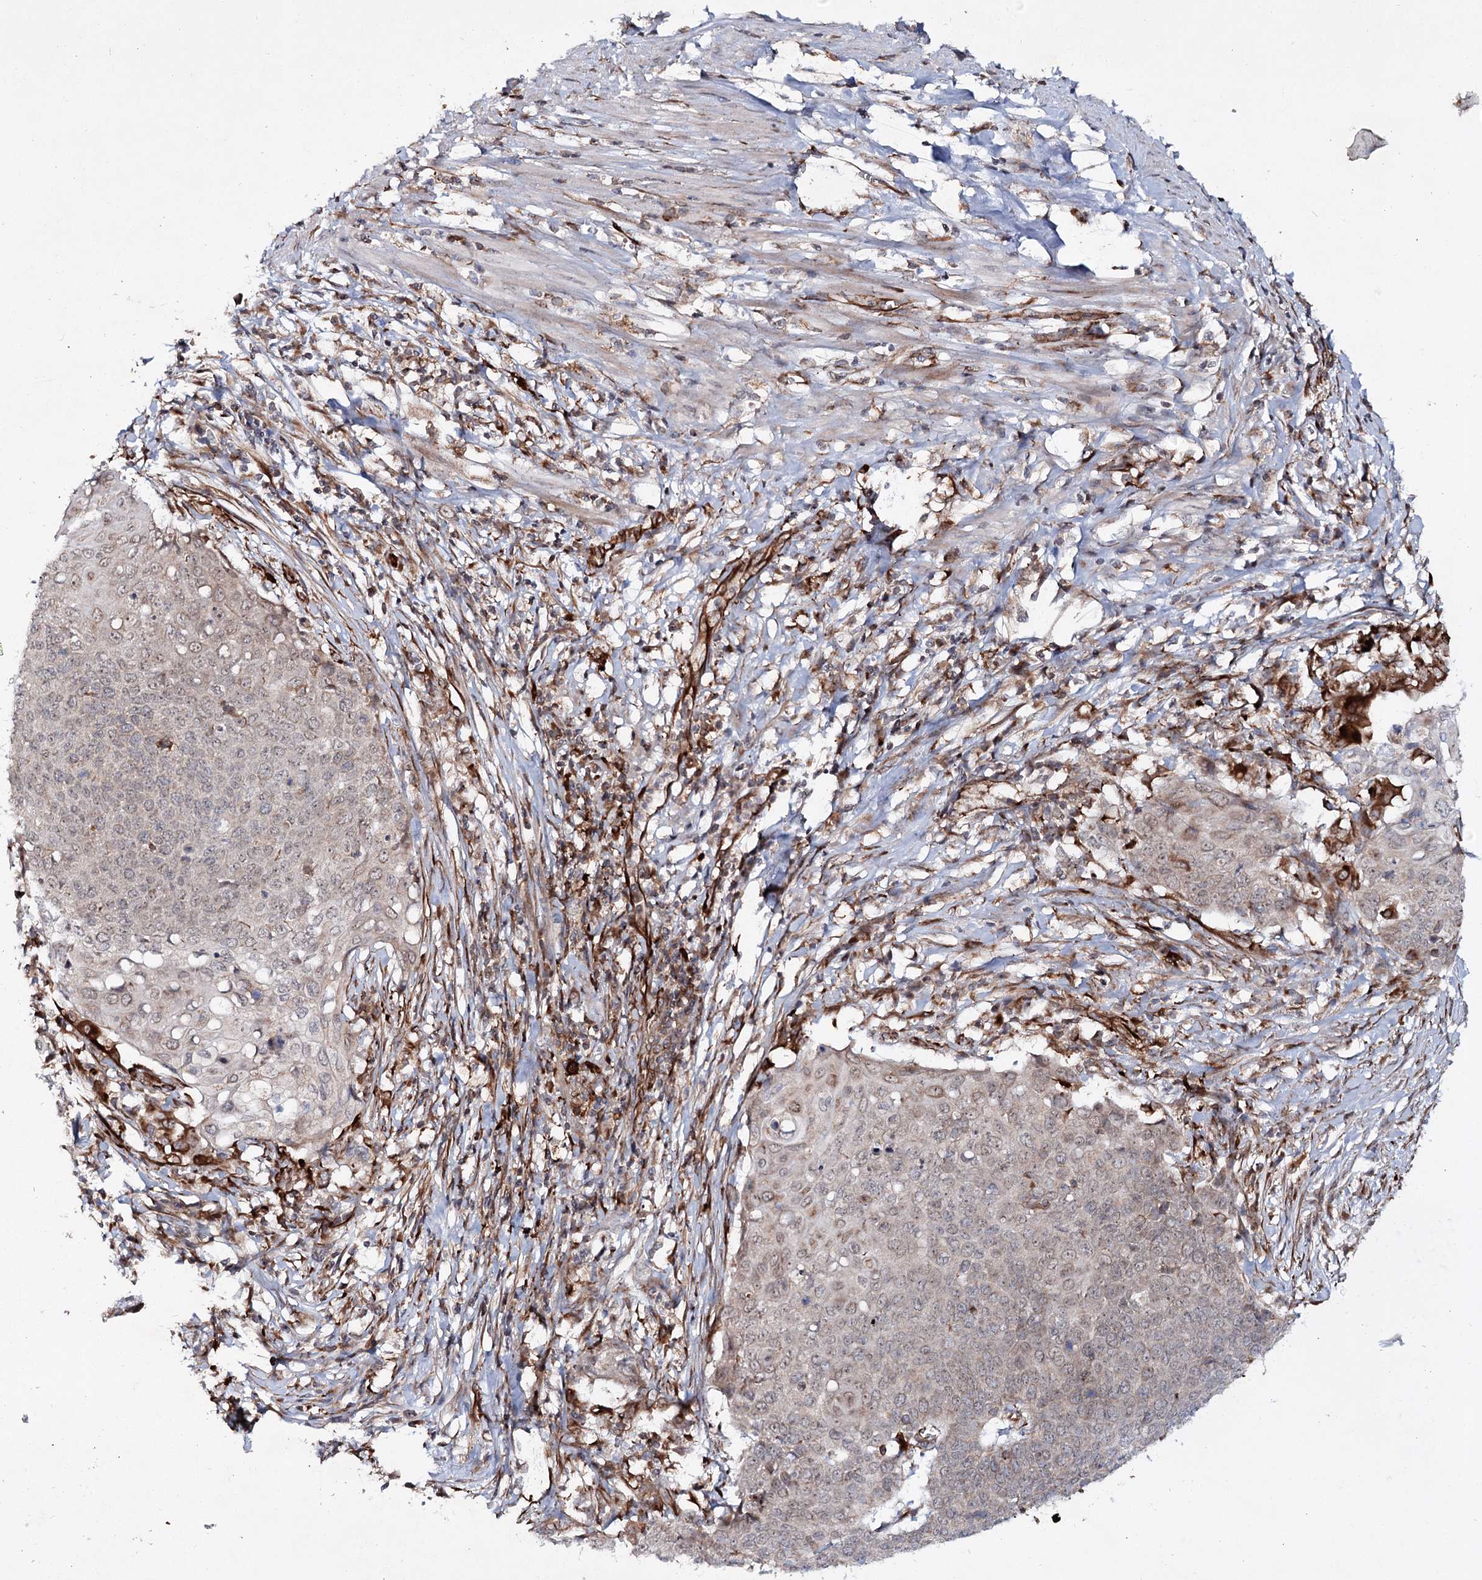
{"staining": {"intensity": "negative", "quantity": "none", "location": "none"}, "tissue": "cervical cancer", "cell_type": "Tumor cells", "image_type": "cancer", "snomed": [{"axis": "morphology", "description": "Squamous cell carcinoma, NOS"}, {"axis": "topography", "description": "Cervix"}], "caption": "Tumor cells are negative for protein expression in human cervical cancer (squamous cell carcinoma).", "gene": "DPEP2", "patient": {"sex": "female", "age": 39}}